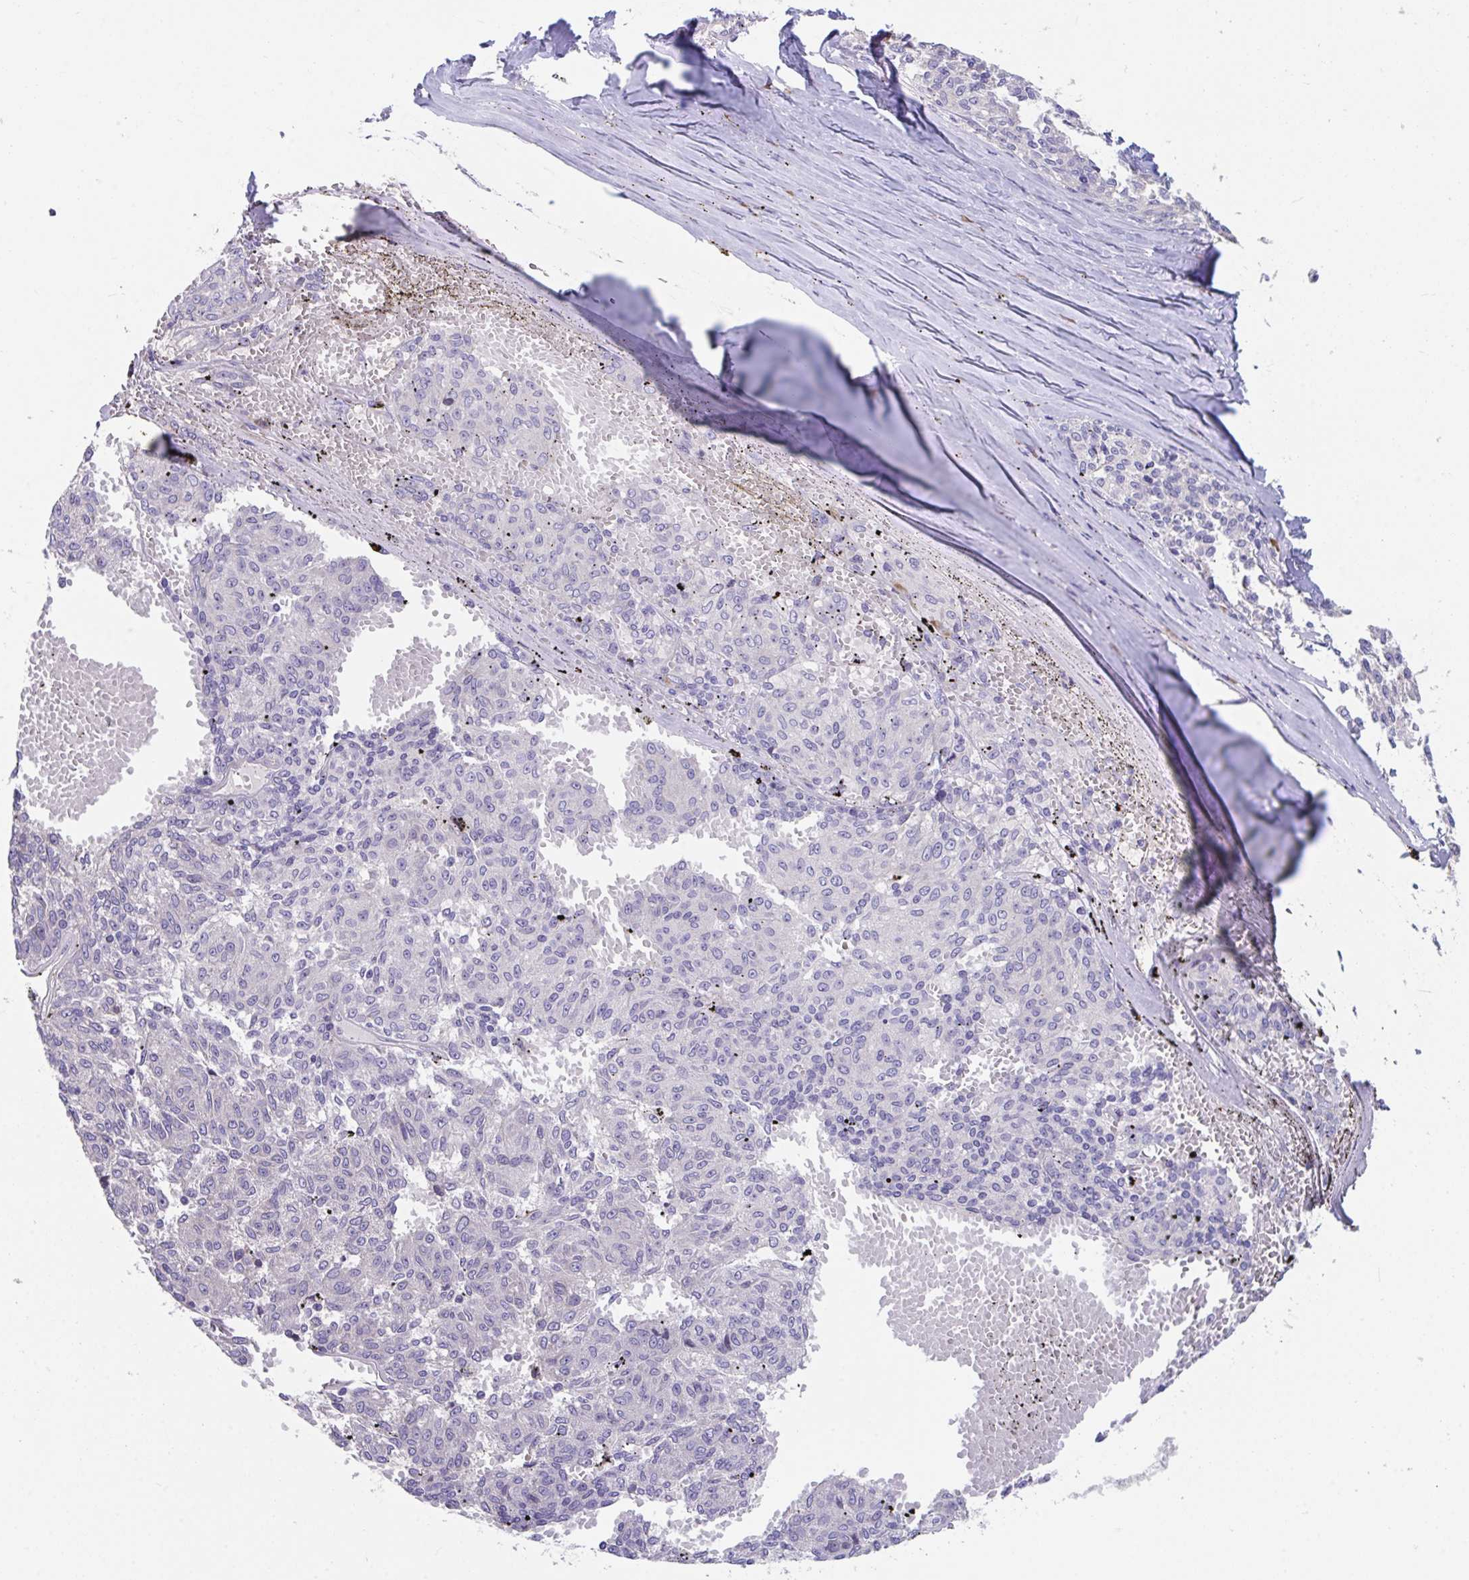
{"staining": {"intensity": "negative", "quantity": "none", "location": "none"}, "tissue": "melanoma", "cell_type": "Tumor cells", "image_type": "cancer", "snomed": [{"axis": "morphology", "description": "Malignant melanoma, NOS"}, {"axis": "topography", "description": "Skin"}], "caption": "Immunohistochemical staining of human melanoma demonstrates no significant staining in tumor cells.", "gene": "SUSD4", "patient": {"sex": "female", "age": 72}}